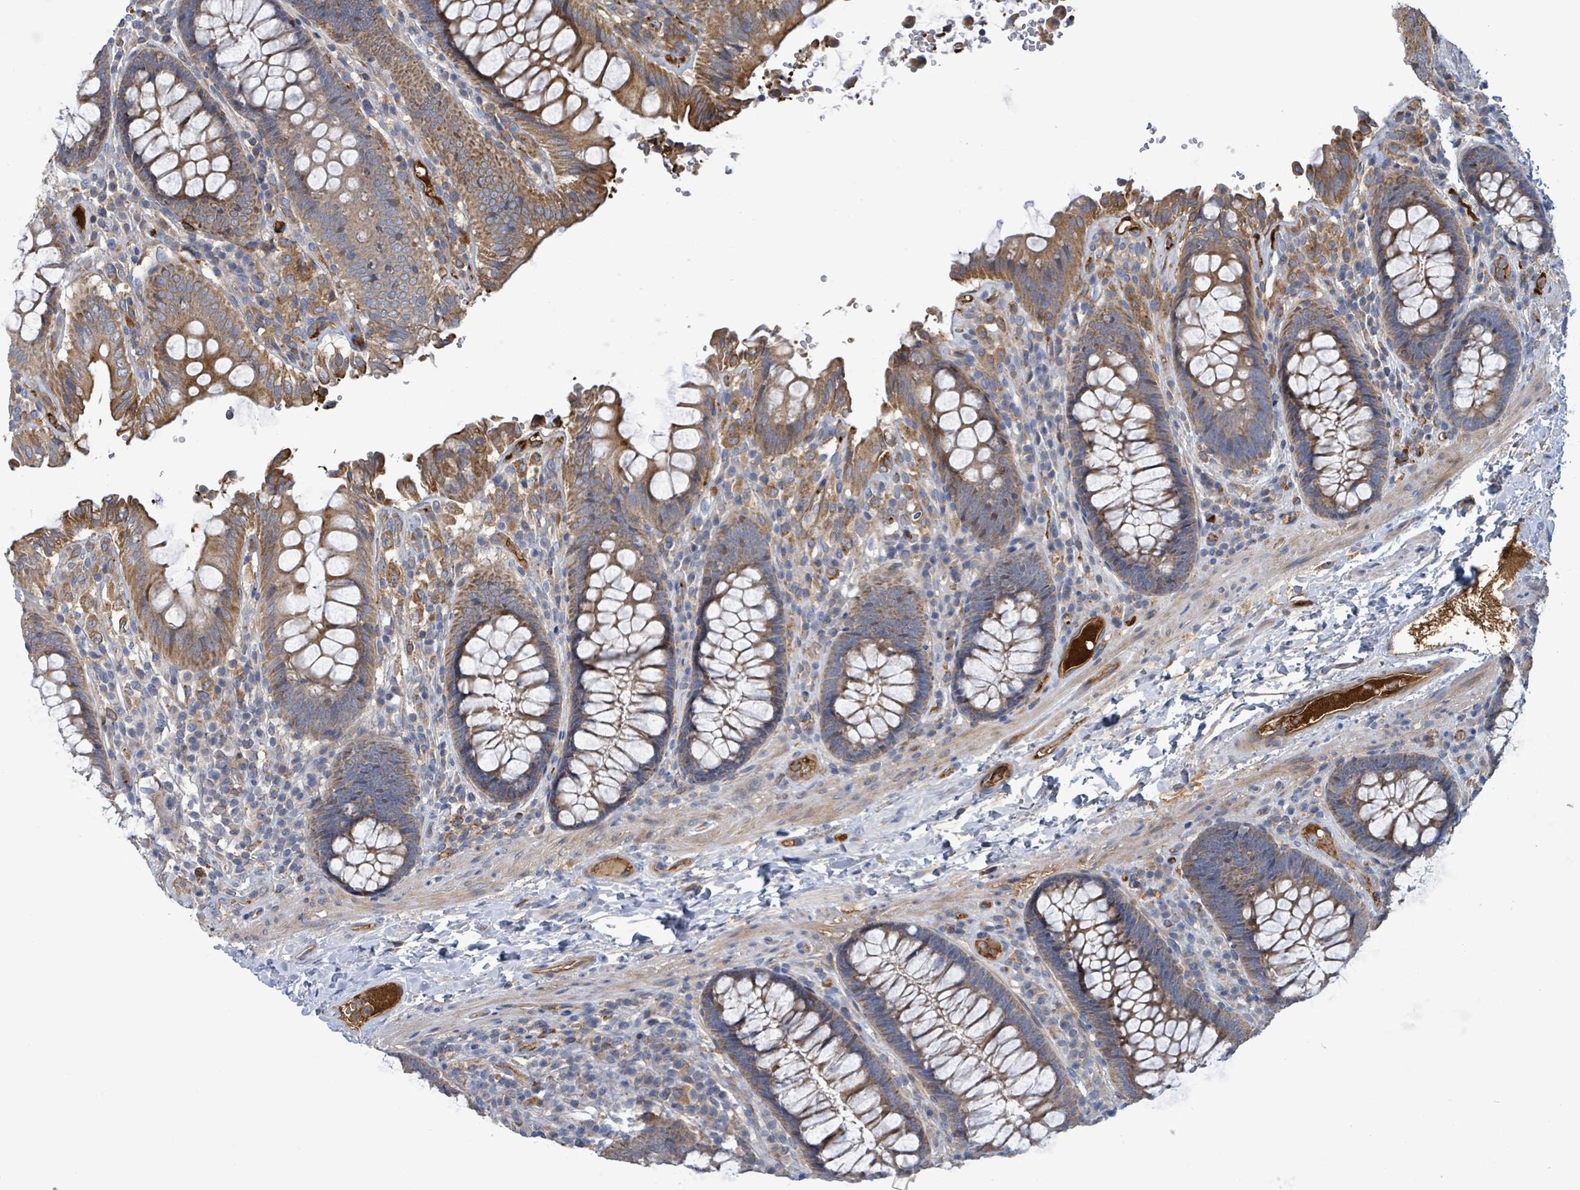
{"staining": {"intensity": "weak", "quantity": "<25%", "location": "cytoplasmic/membranous"}, "tissue": "colon", "cell_type": "Endothelial cells", "image_type": "normal", "snomed": [{"axis": "morphology", "description": "Normal tissue, NOS"}, {"axis": "topography", "description": "Colon"}], "caption": "Colon stained for a protein using IHC displays no positivity endothelial cells.", "gene": "PLAAT1", "patient": {"sex": "male", "age": 84}}